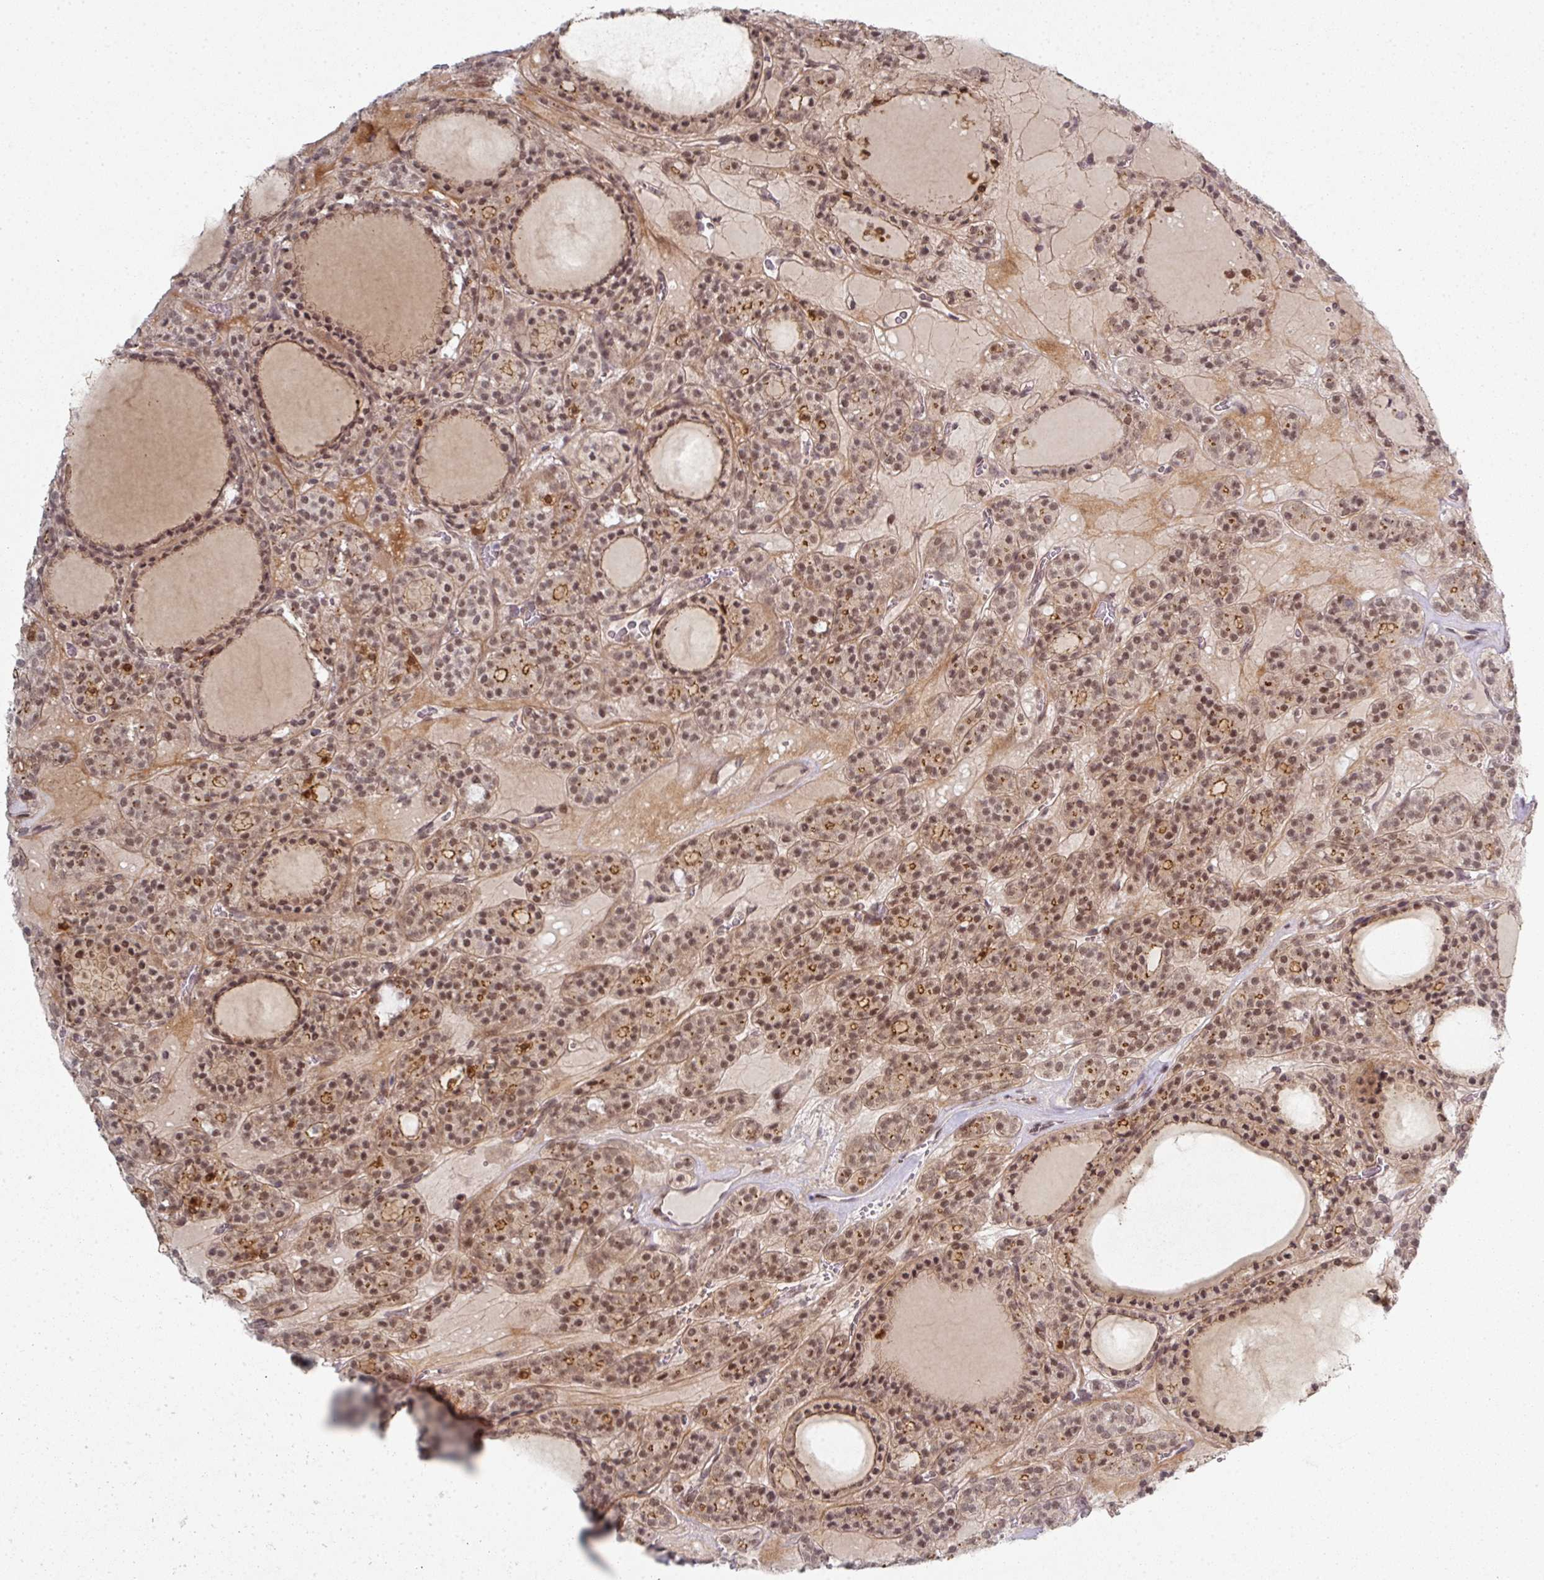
{"staining": {"intensity": "moderate", "quantity": ">75%", "location": "nuclear"}, "tissue": "thyroid cancer", "cell_type": "Tumor cells", "image_type": "cancer", "snomed": [{"axis": "morphology", "description": "Follicular adenoma carcinoma, NOS"}, {"axis": "topography", "description": "Thyroid gland"}], "caption": "Moderate nuclear expression is appreciated in about >75% of tumor cells in follicular adenoma carcinoma (thyroid). (Stains: DAB in brown, nuclei in blue, Microscopy: brightfield microscopy at high magnification).", "gene": "TMCC1", "patient": {"sex": "female", "age": 63}}